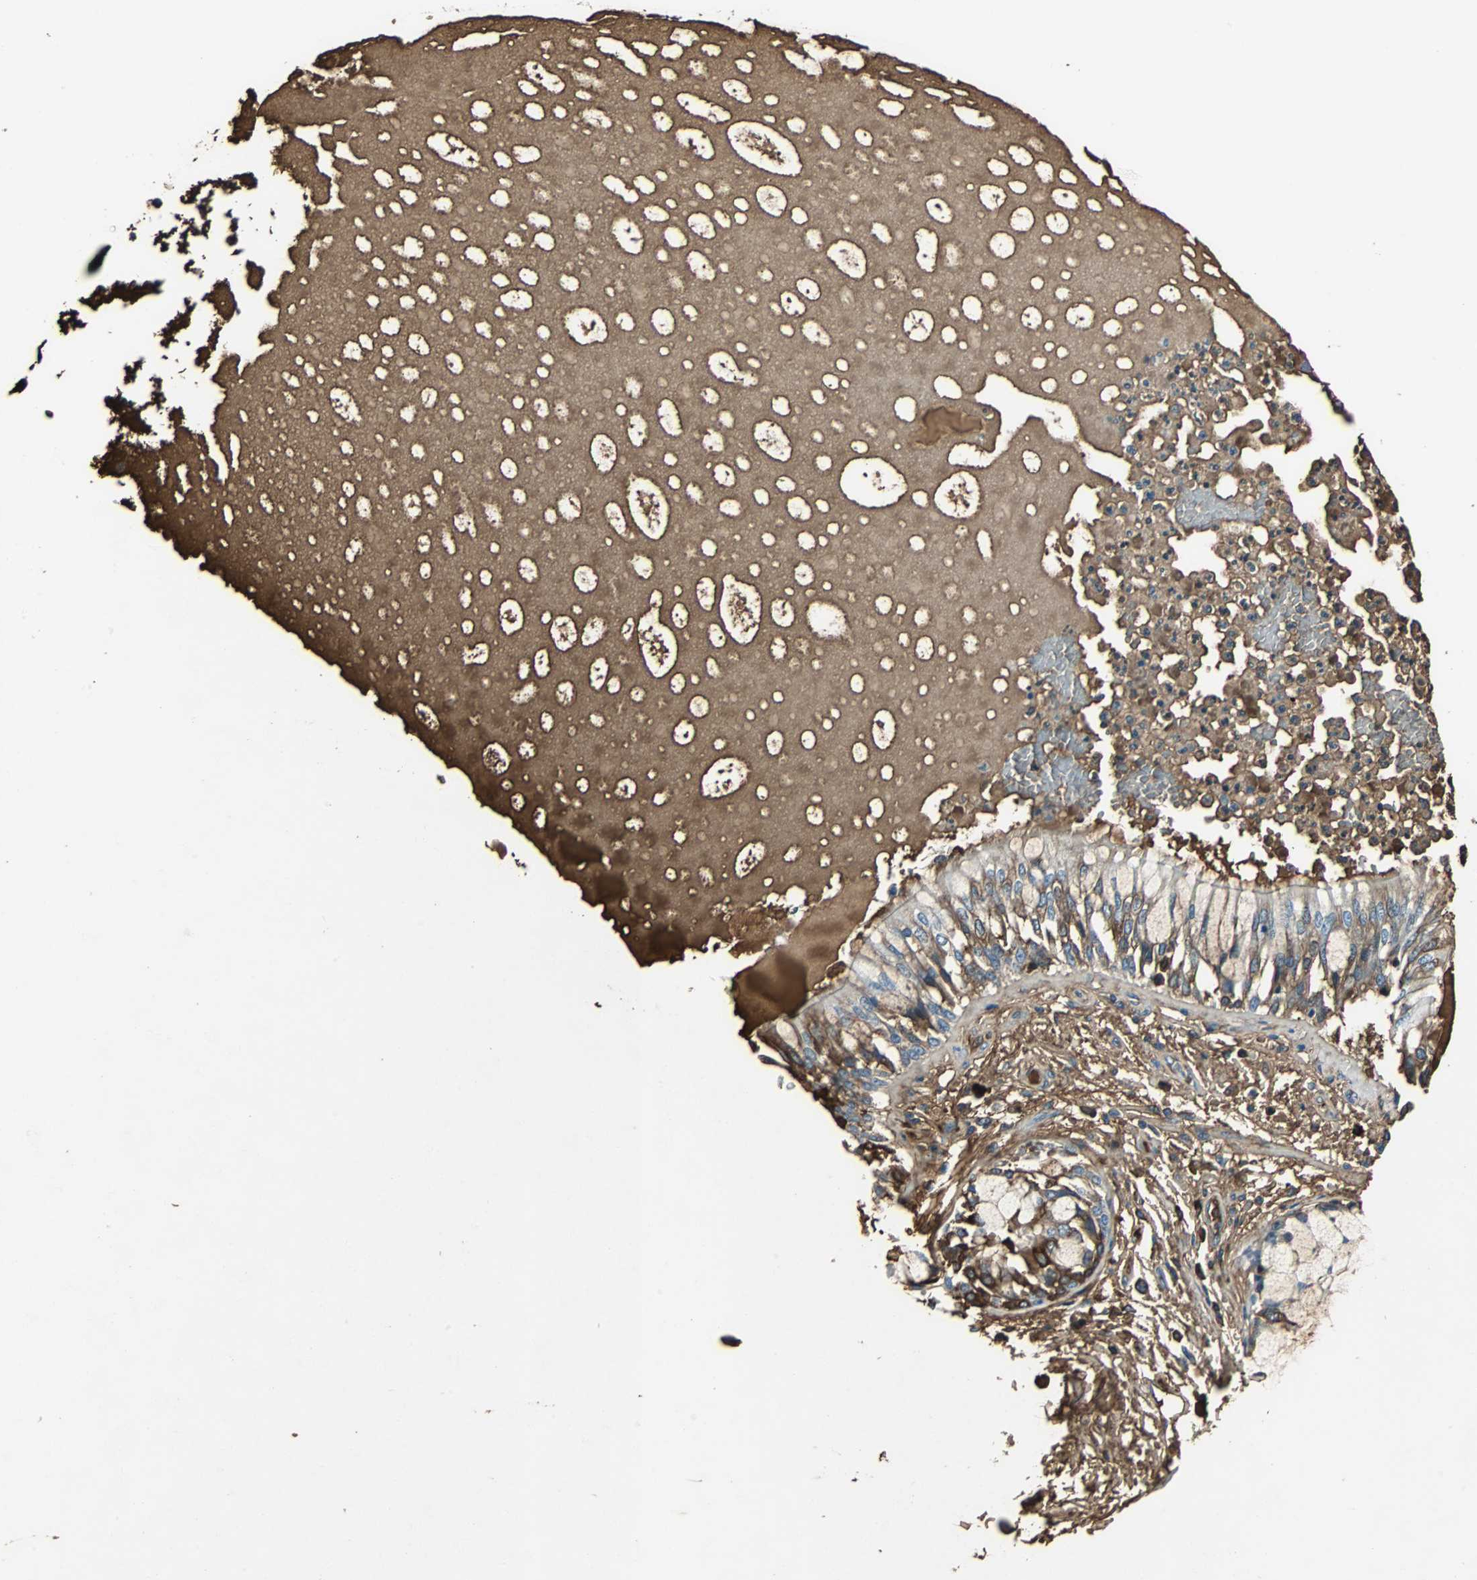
{"staining": {"intensity": "moderate", "quantity": "25%-75%", "location": "cytoplasmic/membranous"}, "tissue": "bronchus", "cell_type": "Respiratory epithelial cells", "image_type": "normal", "snomed": [{"axis": "morphology", "description": "Normal tissue, NOS"}, {"axis": "topography", "description": "Cartilage tissue"}, {"axis": "topography", "description": "Bronchus"}, {"axis": "topography", "description": "Lung"}], "caption": "Respiratory epithelial cells reveal moderate cytoplasmic/membranous staining in approximately 25%-75% of cells in unremarkable bronchus. Using DAB (3,3'-diaminobenzidine) (brown) and hematoxylin (blue) stains, captured at high magnification using brightfield microscopy.", "gene": "IGHA1", "patient": {"sex": "female", "age": 49}}